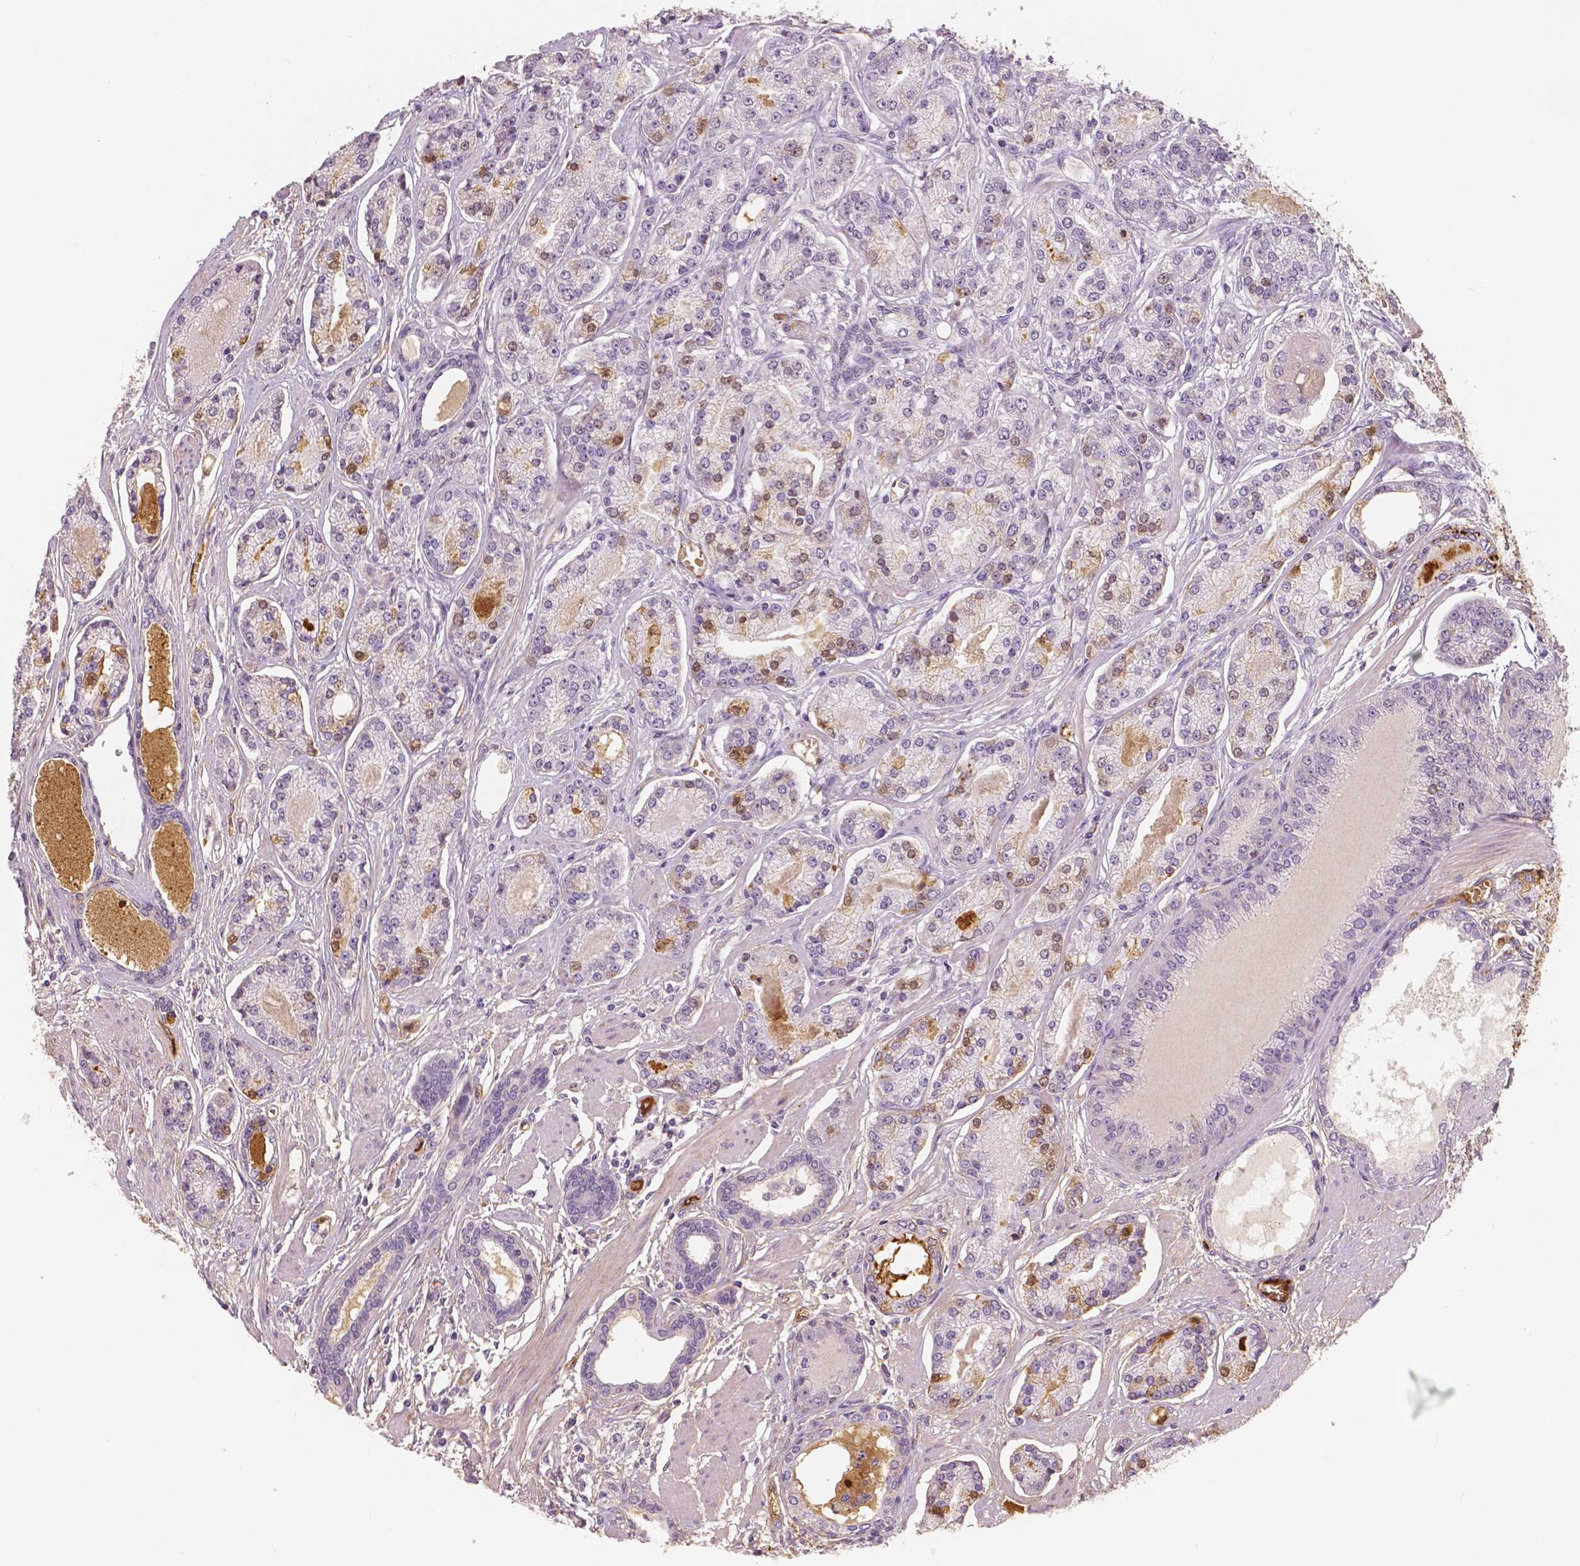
{"staining": {"intensity": "moderate", "quantity": "<25%", "location": "nuclear"}, "tissue": "prostate cancer", "cell_type": "Tumor cells", "image_type": "cancer", "snomed": [{"axis": "morphology", "description": "Adenocarcinoma, NOS"}, {"axis": "topography", "description": "Prostate"}], "caption": "Tumor cells reveal low levels of moderate nuclear positivity in about <25% of cells in adenocarcinoma (prostate).", "gene": "APOA4", "patient": {"sex": "male", "age": 64}}